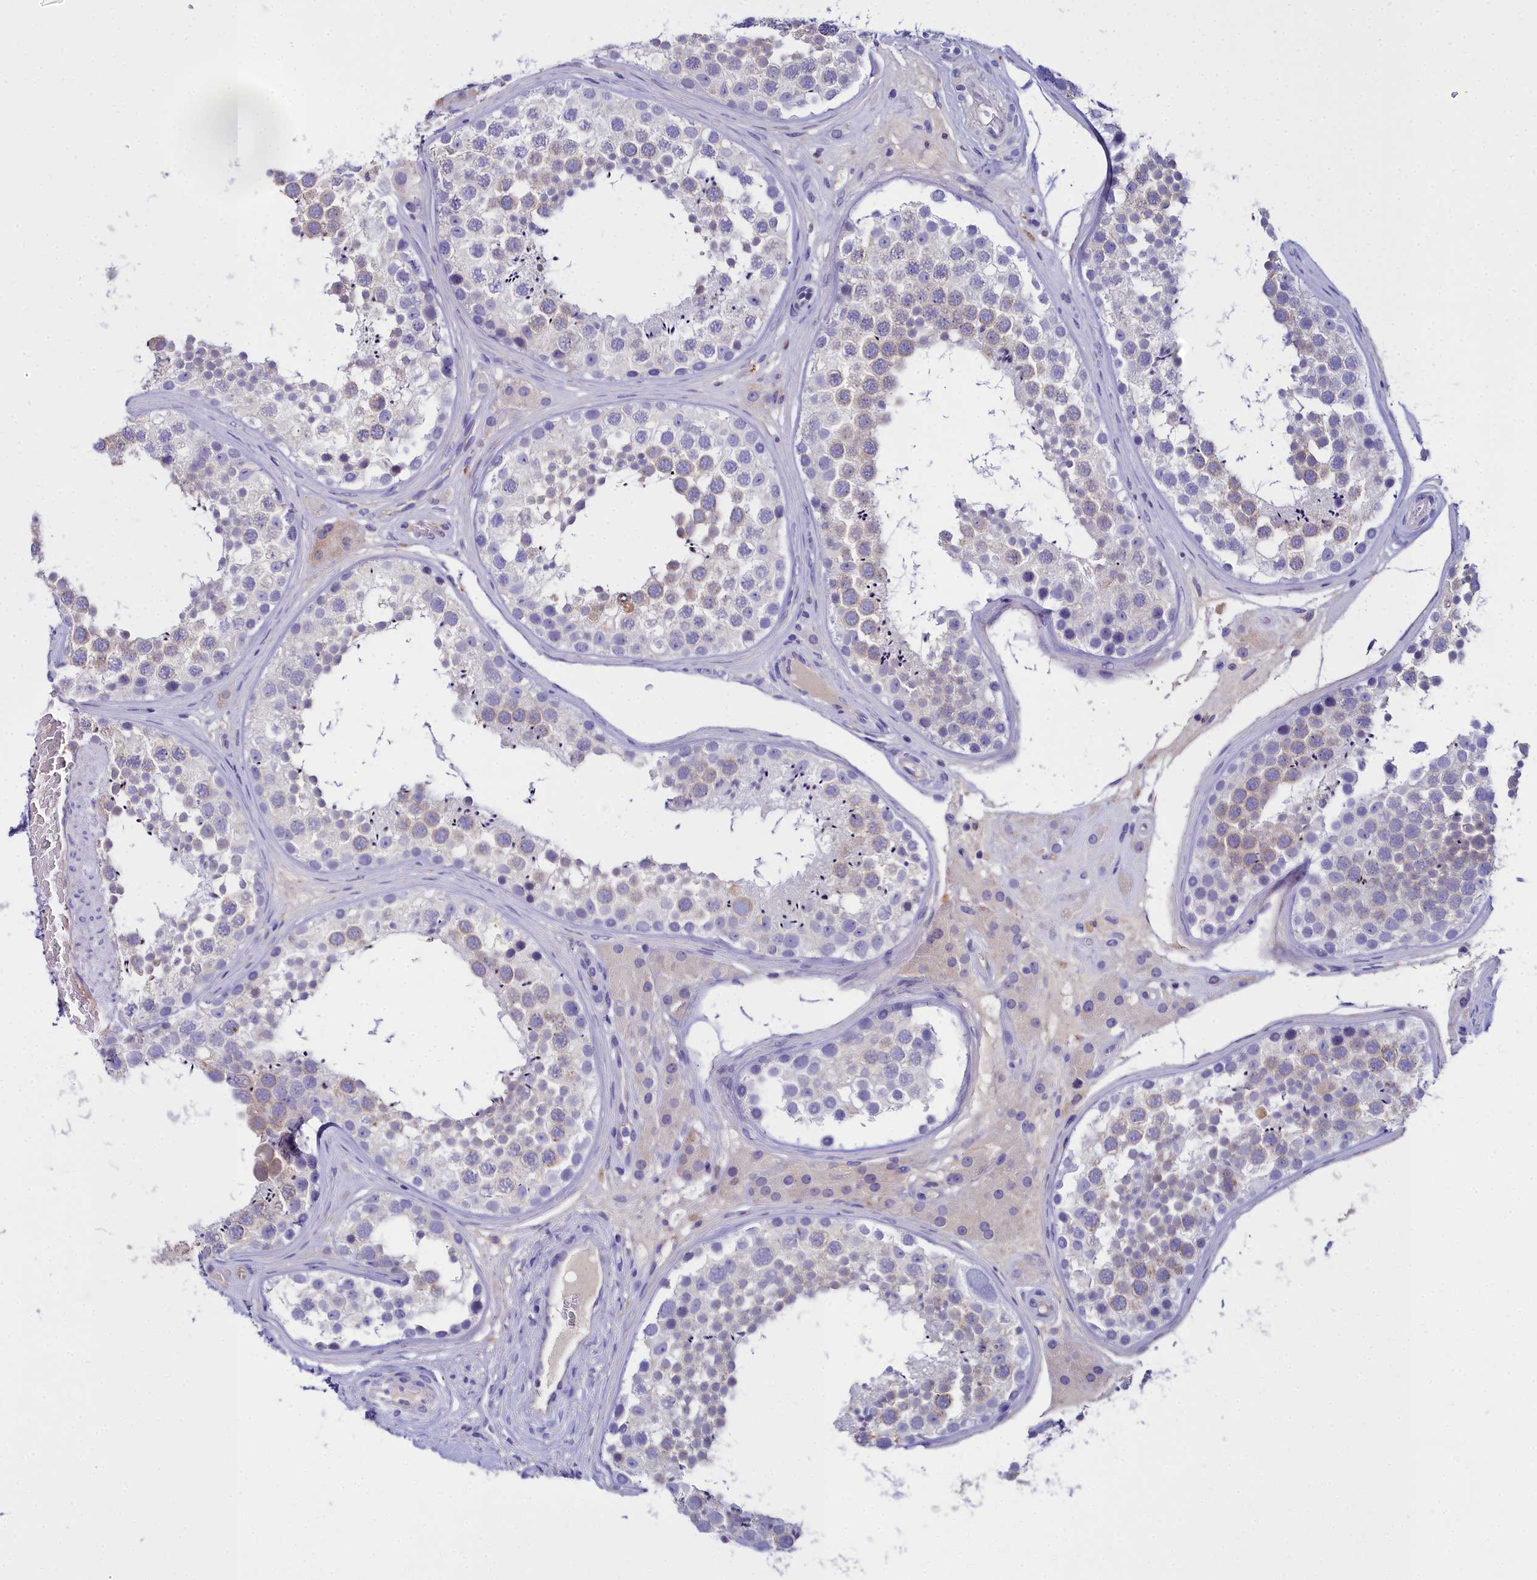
{"staining": {"intensity": "weak", "quantity": "<25%", "location": "cytoplasmic/membranous"}, "tissue": "testis", "cell_type": "Cells in seminiferous ducts", "image_type": "normal", "snomed": [{"axis": "morphology", "description": "Normal tissue, NOS"}, {"axis": "topography", "description": "Testis"}], "caption": "Immunohistochemistry (IHC) histopathology image of unremarkable testis stained for a protein (brown), which shows no expression in cells in seminiferous ducts.", "gene": "ELAPOR2", "patient": {"sex": "male", "age": 46}}